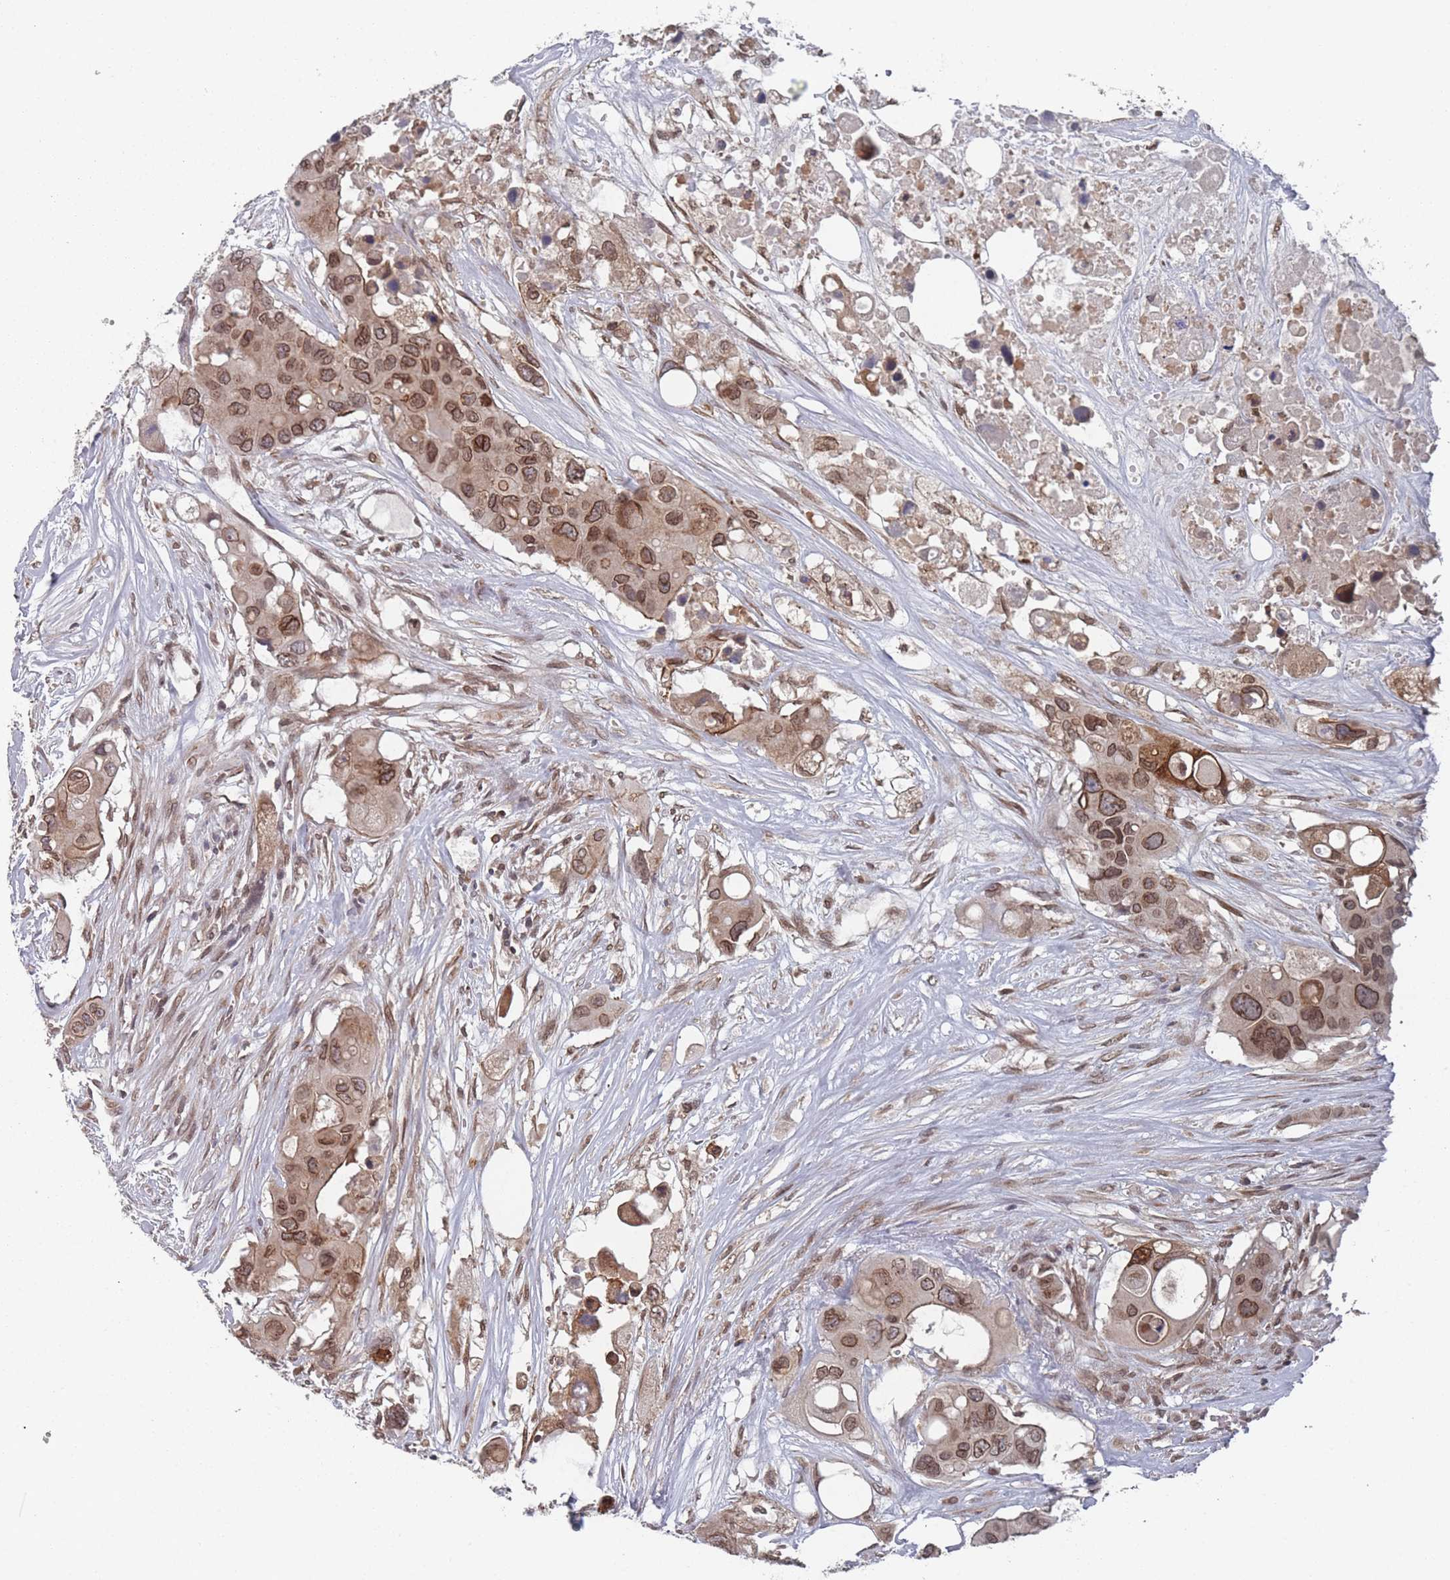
{"staining": {"intensity": "moderate", "quantity": ">75%", "location": "cytoplasmic/membranous,nuclear"}, "tissue": "colorectal cancer", "cell_type": "Tumor cells", "image_type": "cancer", "snomed": [{"axis": "morphology", "description": "Adenocarcinoma, NOS"}, {"axis": "topography", "description": "Colon"}], "caption": "A histopathology image of colorectal adenocarcinoma stained for a protein reveals moderate cytoplasmic/membranous and nuclear brown staining in tumor cells.", "gene": "TBC1D25", "patient": {"sex": "male", "age": 77}}